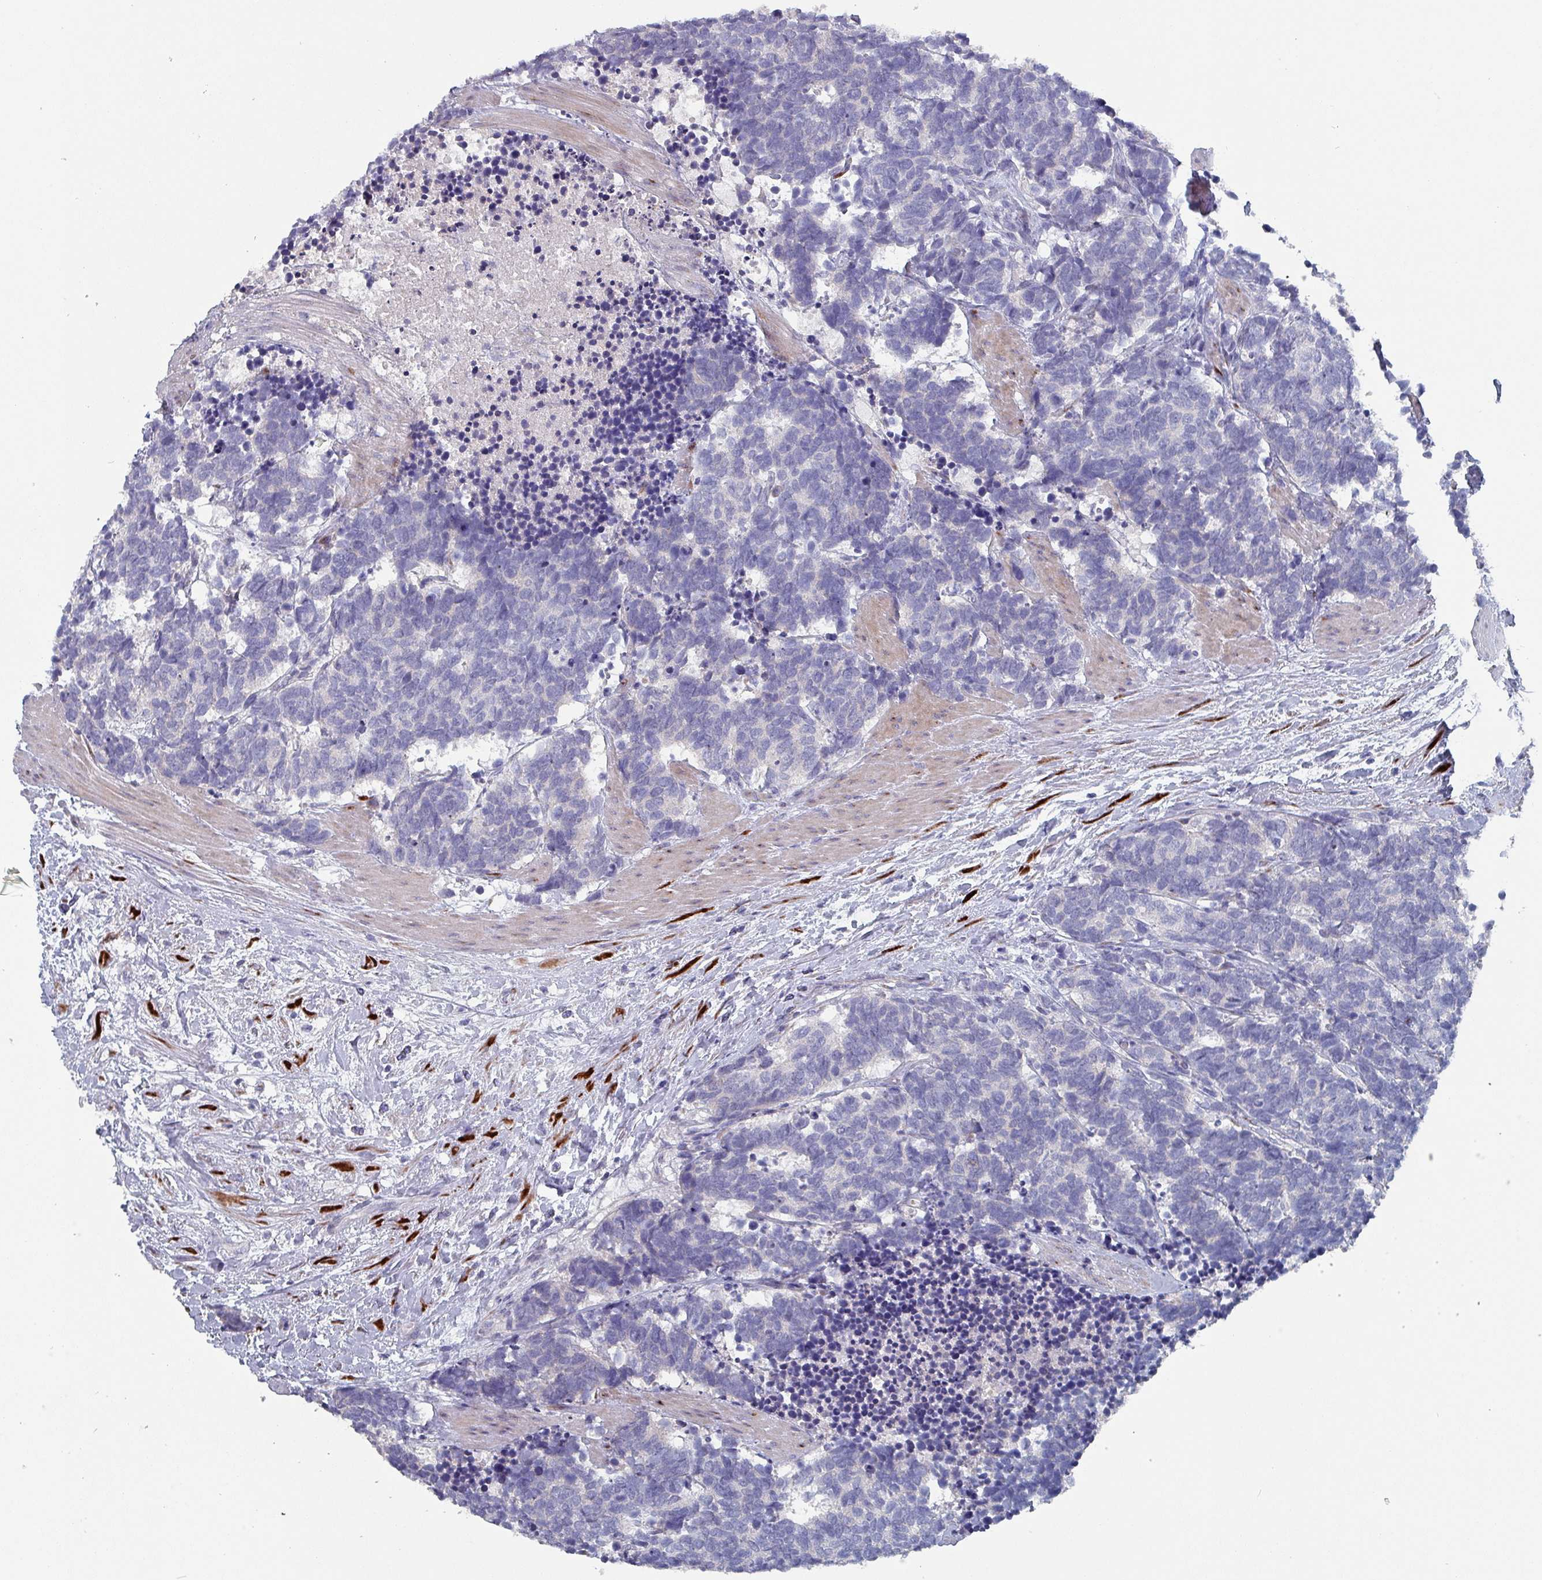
{"staining": {"intensity": "negative", "quantity": "none", "location": "none"}, "tissue": "carcinoid", "cell_type": "Tumor cells", "image_type": "cancer", "snomed": [{"axis": "morphology", "description": "Carcinoma, NOS"}, {"axis": "morphology", "description": "Carcinoid, malignant, NOS"}, {"axis": "topography", "description": "Prostate"}], "caption": "Immunohistochemistry image of human carcinoma stained for a protein (brown), which reveals no expression in tumor cells.", "gene": "DRD5", "patient": {"sex": "male", "age": 57}}